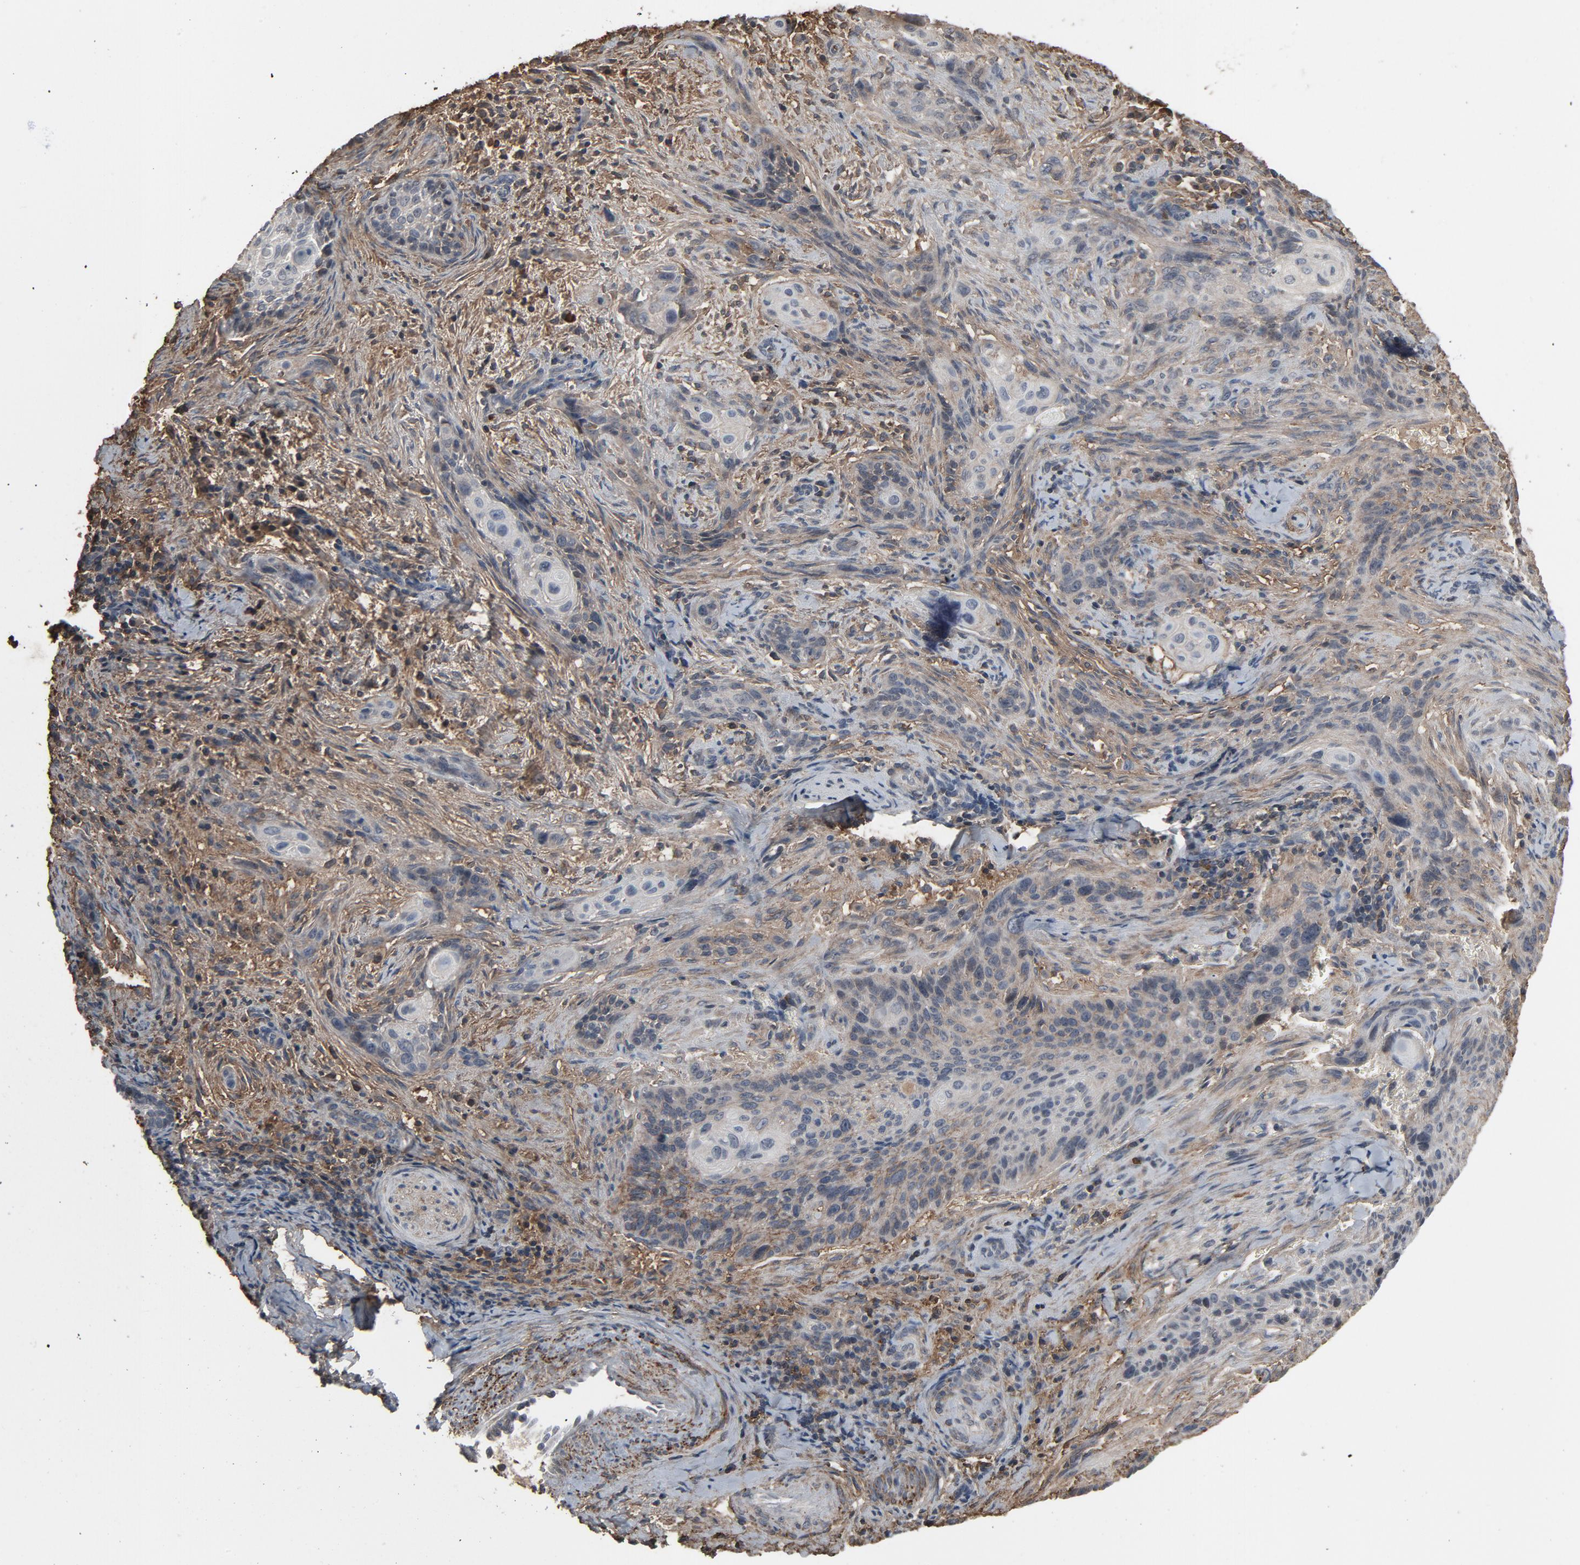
{"staining": {"intensity": "negative", "quantity": "none", "location": "none"}, "tissue": "cervical cancer", "cell_type": "Tumor cells", "image_type": "cancer", "snomed": [{"axis": "morphology", "description": "Squamous cell carcinoma, NOS"}, {"axis": "topography", "description": "Cervix"}], "caption": "A high-resolution image shows immunohistochemistry staining of cervical cancer (squamous cell carcinoma), which shows no significant expression in tumor cells.", "gene": "PDZD4", "patient": {"sex": "female", "age": 33}}